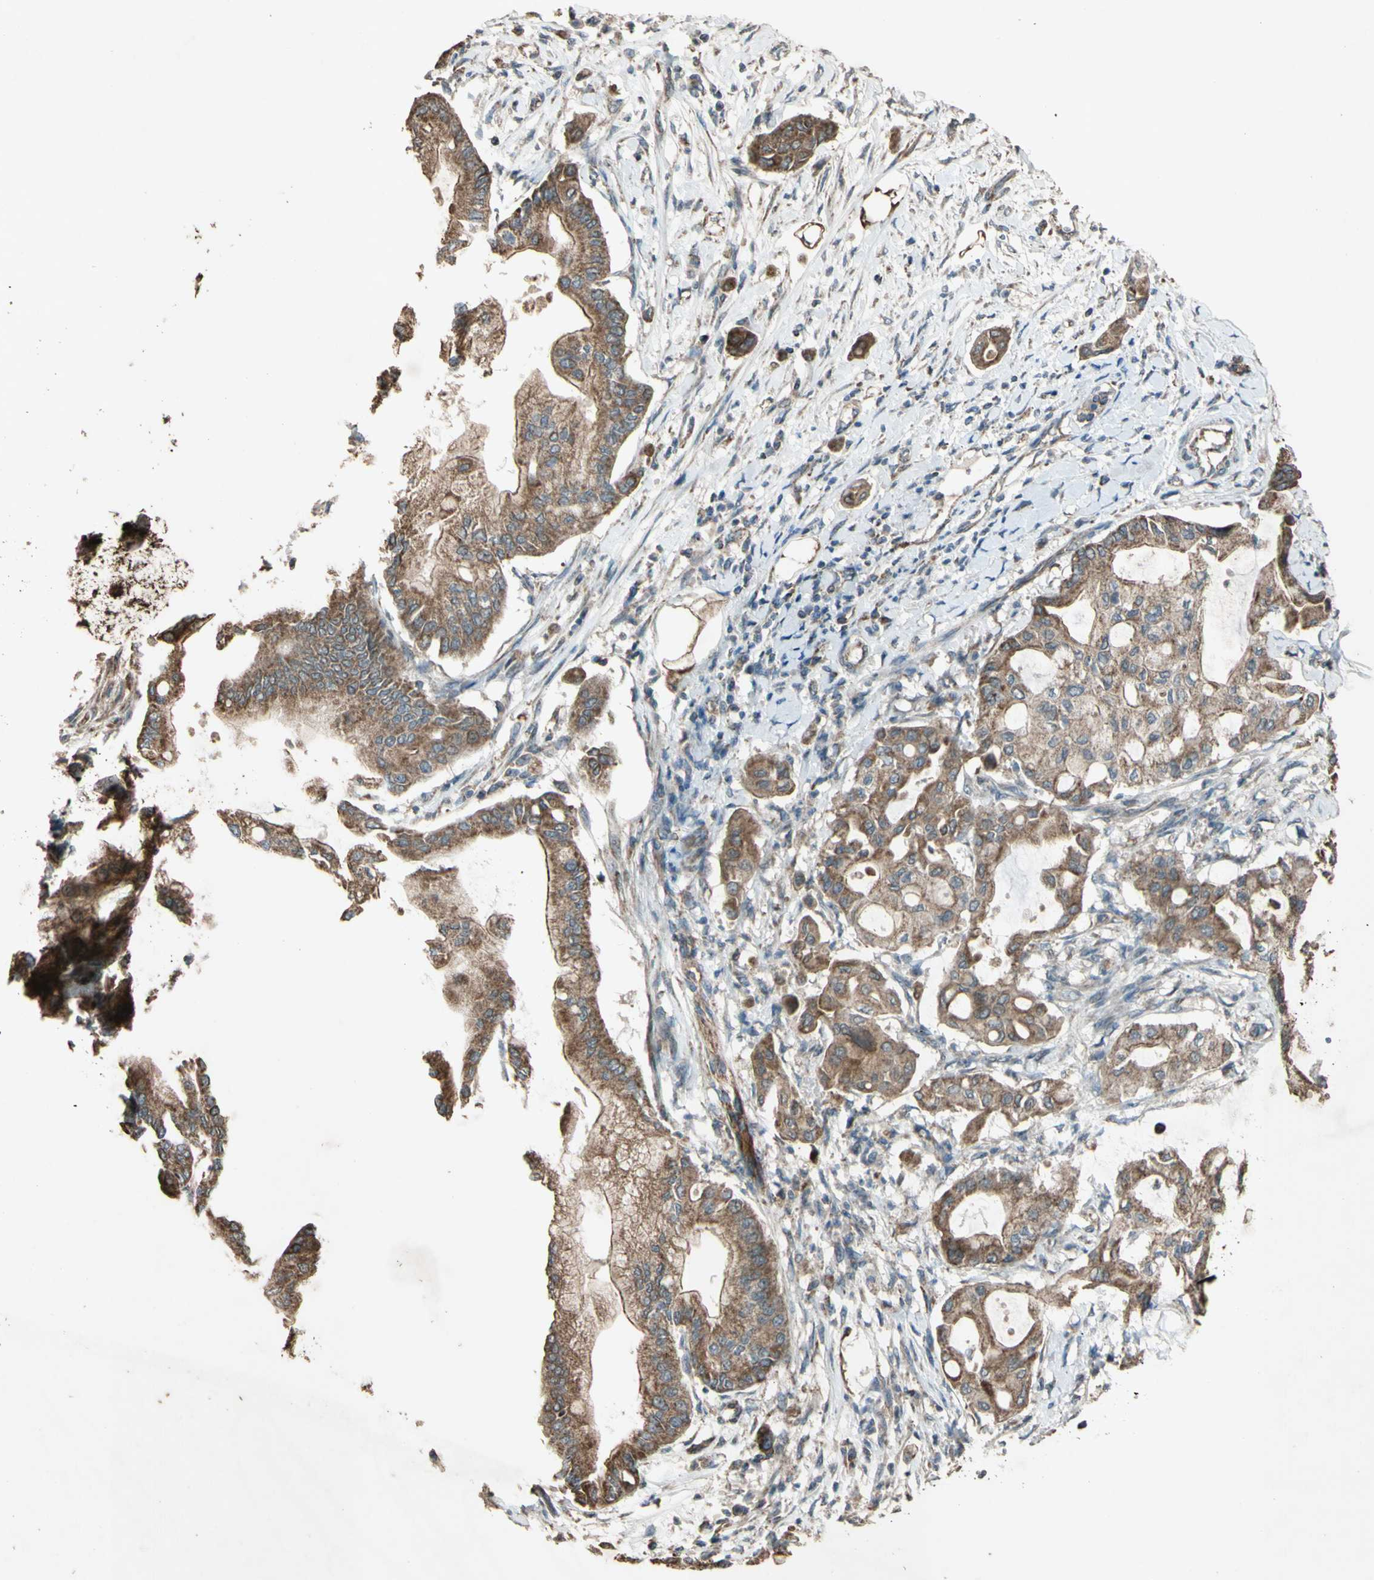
{"staining": {"intensity": "moderate", "quantity": ">75%", "location": "cytoplasmic/membranous"}, "tissue": "pancreatic cancer", "cell_type": "Tumor cells", "image_type": "cancer", "snomed": [{"axis": "morphology", "description": "Adenocarcinoma, NOS"}, {"axis": "morphology", "description": "Adenocarcinoma, metastatic, NOS"}, {"axis": "topography", "description": "Lymph node"}, {"axis": "topography", "description": "Pancreas"}, {"axis": "topography", "description": "Duodenum"}], "caption": "High-power microscopy captured an IHC image of pancreatic cancer (metastatic adenocarcinoma), revealing moderate cytoplasmic/membranous positivity in about >75% of tumor cells.", "gene": "ACOT8", "patient": {"sex": "female", "age": 64}}